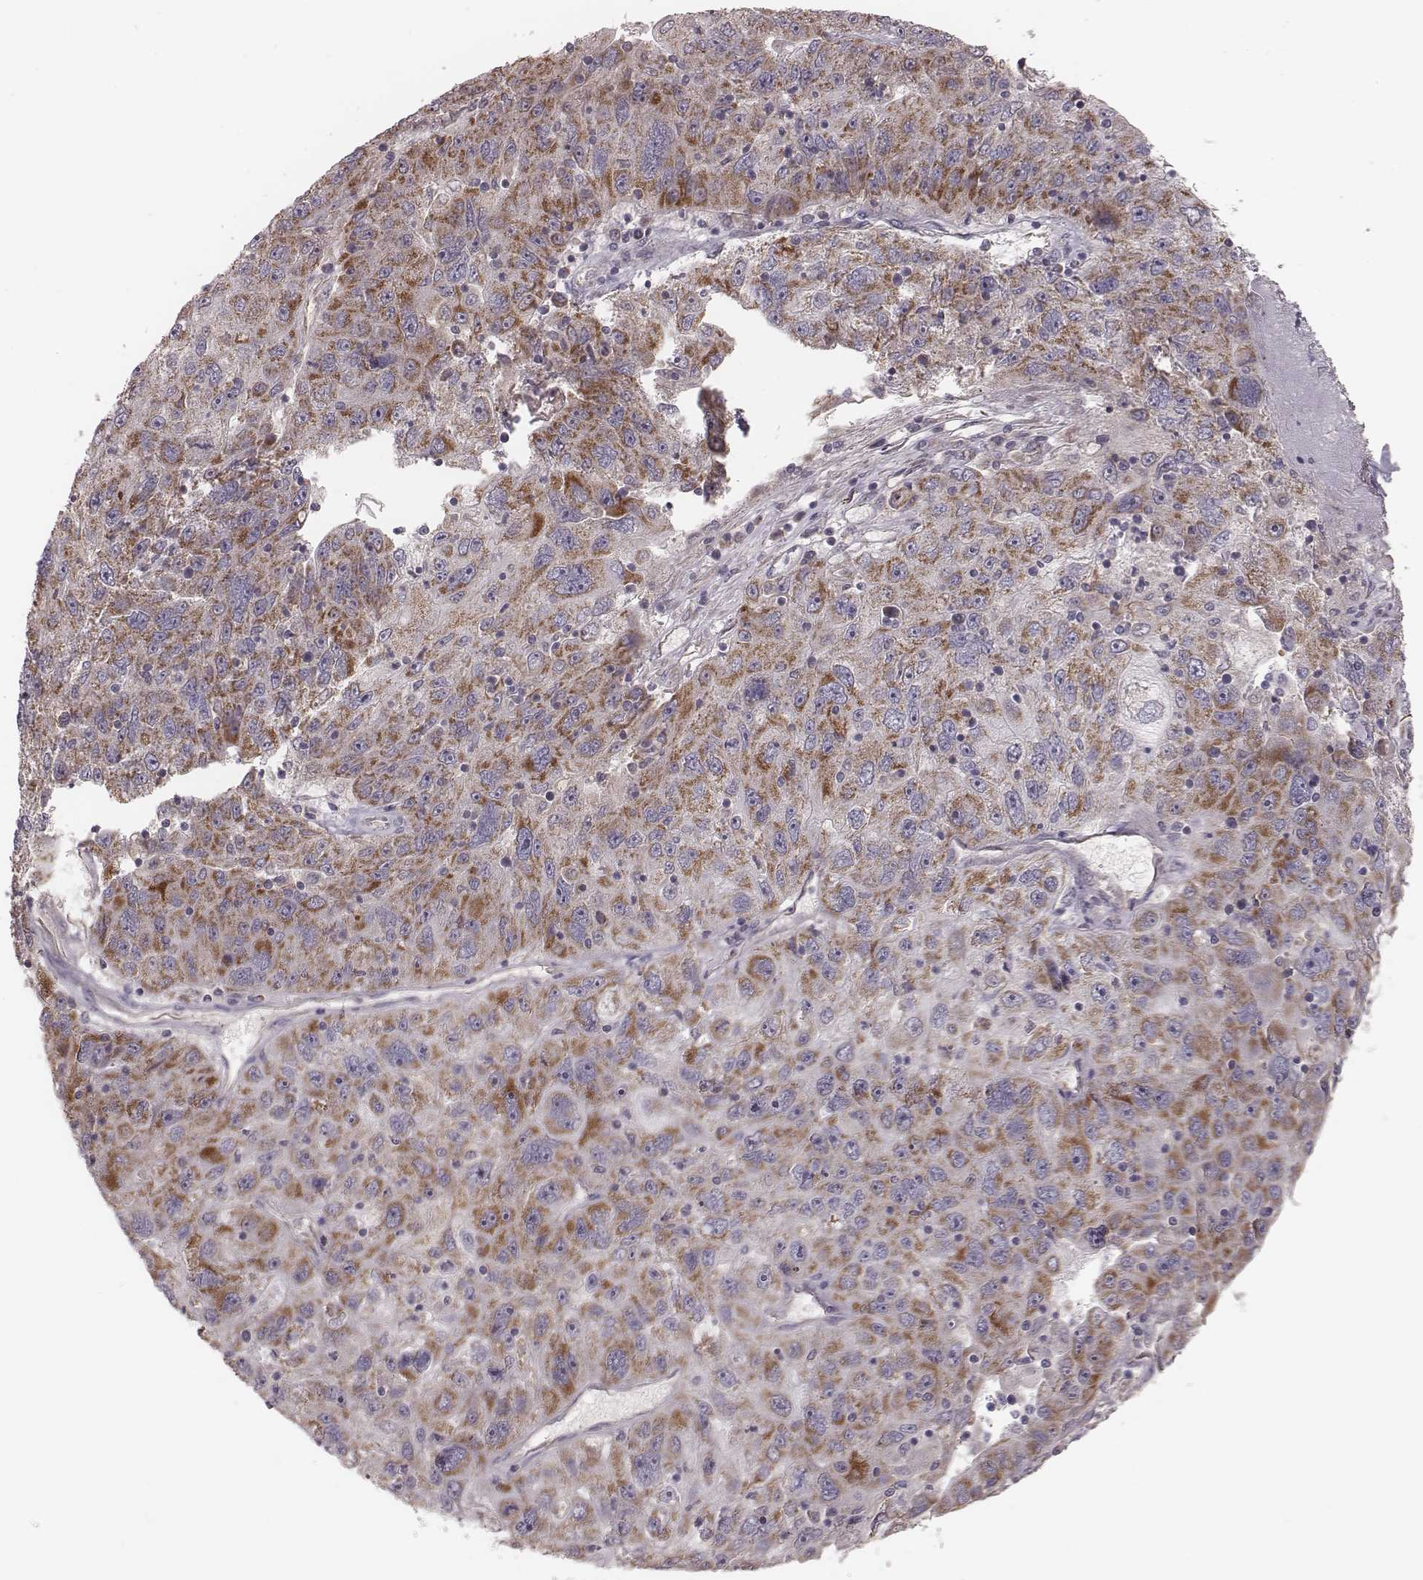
{"staining": {"intensity": "moderate", "quantity": ">75%", "location": "cytoplasmic/membranous"}, "tissue": "stomach cancer", "cell_type": "Tumor cells", "image_type": "cancer", "snomed": [{"axis": "morphology", "description": "Adenocarcinoma, NOS"}, {"axis": "topography", "description": "Stomach"}], "caption": "DAB immunohistochemical staining of stomach adenocarcinoma exhibits moderate cytoplasmic/membranous protein expression in approximately >75% of tumor cells. The staining was performed using DAB to visualize the protein expression in brown, while the nuclei were stained in blue with hematoxylin (Magnification: 20x).", "gene": "MRPS27", "patient": {"sex": "male", "age": 56}}